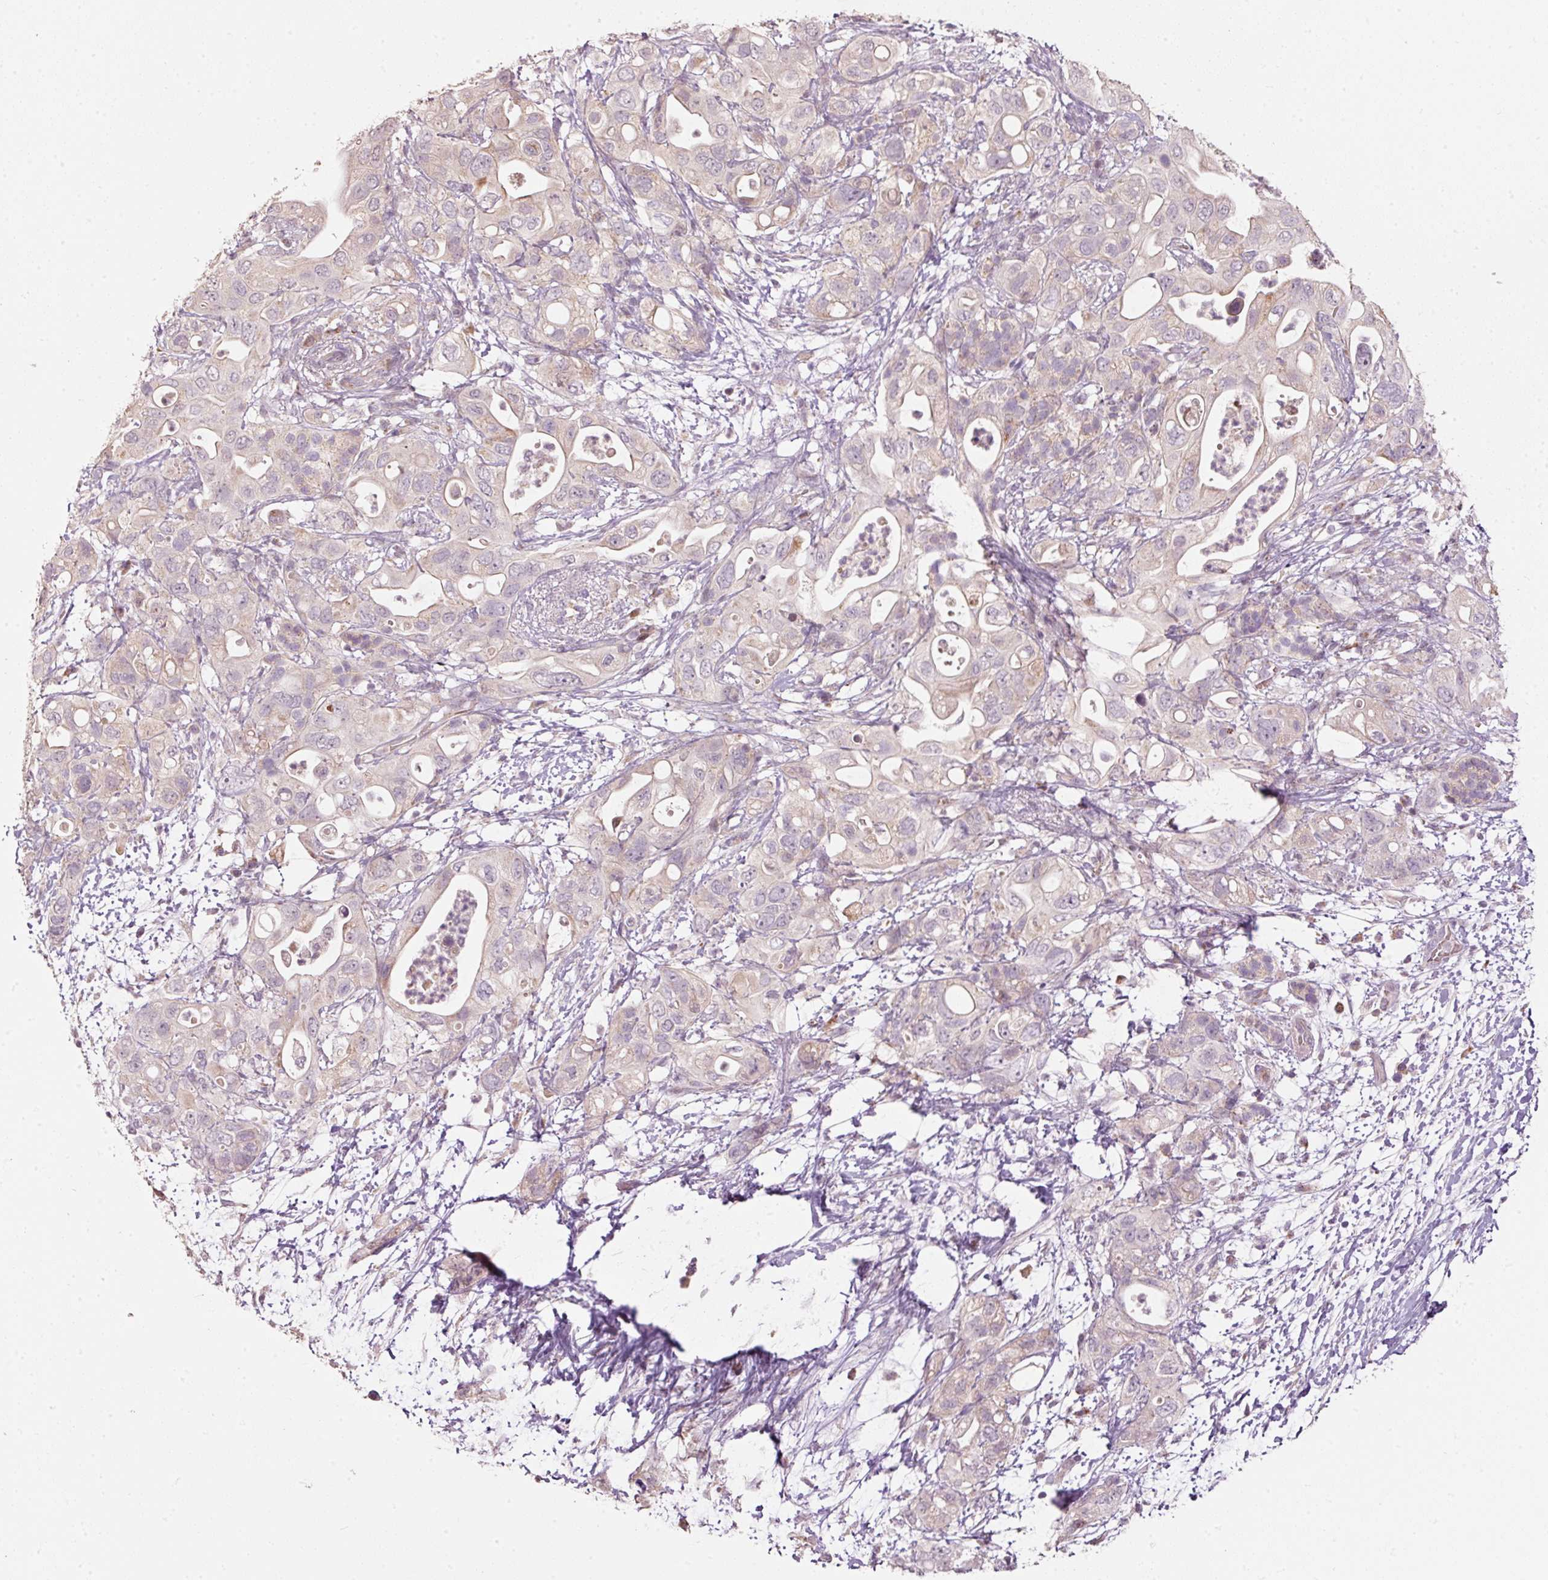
{"staining": {"intensity": "weak", "quantity": "<25%", "location": "cytoplasmic/membranous"}, "tissue": "pancreatic cancer", "cell_type": "Tumor cells", "image_type": "cancer", "snomed": [{"axis": "morphology", "description": "Adenocarcinoma, NOS"}, {"axis": "topography", "description": "Pancreas"}], "caption": "High magnification brightfield microscopy of pancreatic cancer stained with DAB (brown) and counterstained with hematoxylin (blue): tumor cells show no significant staining.", "gene": "TOB2", "patient": {"sex": "female", "age": 72}}